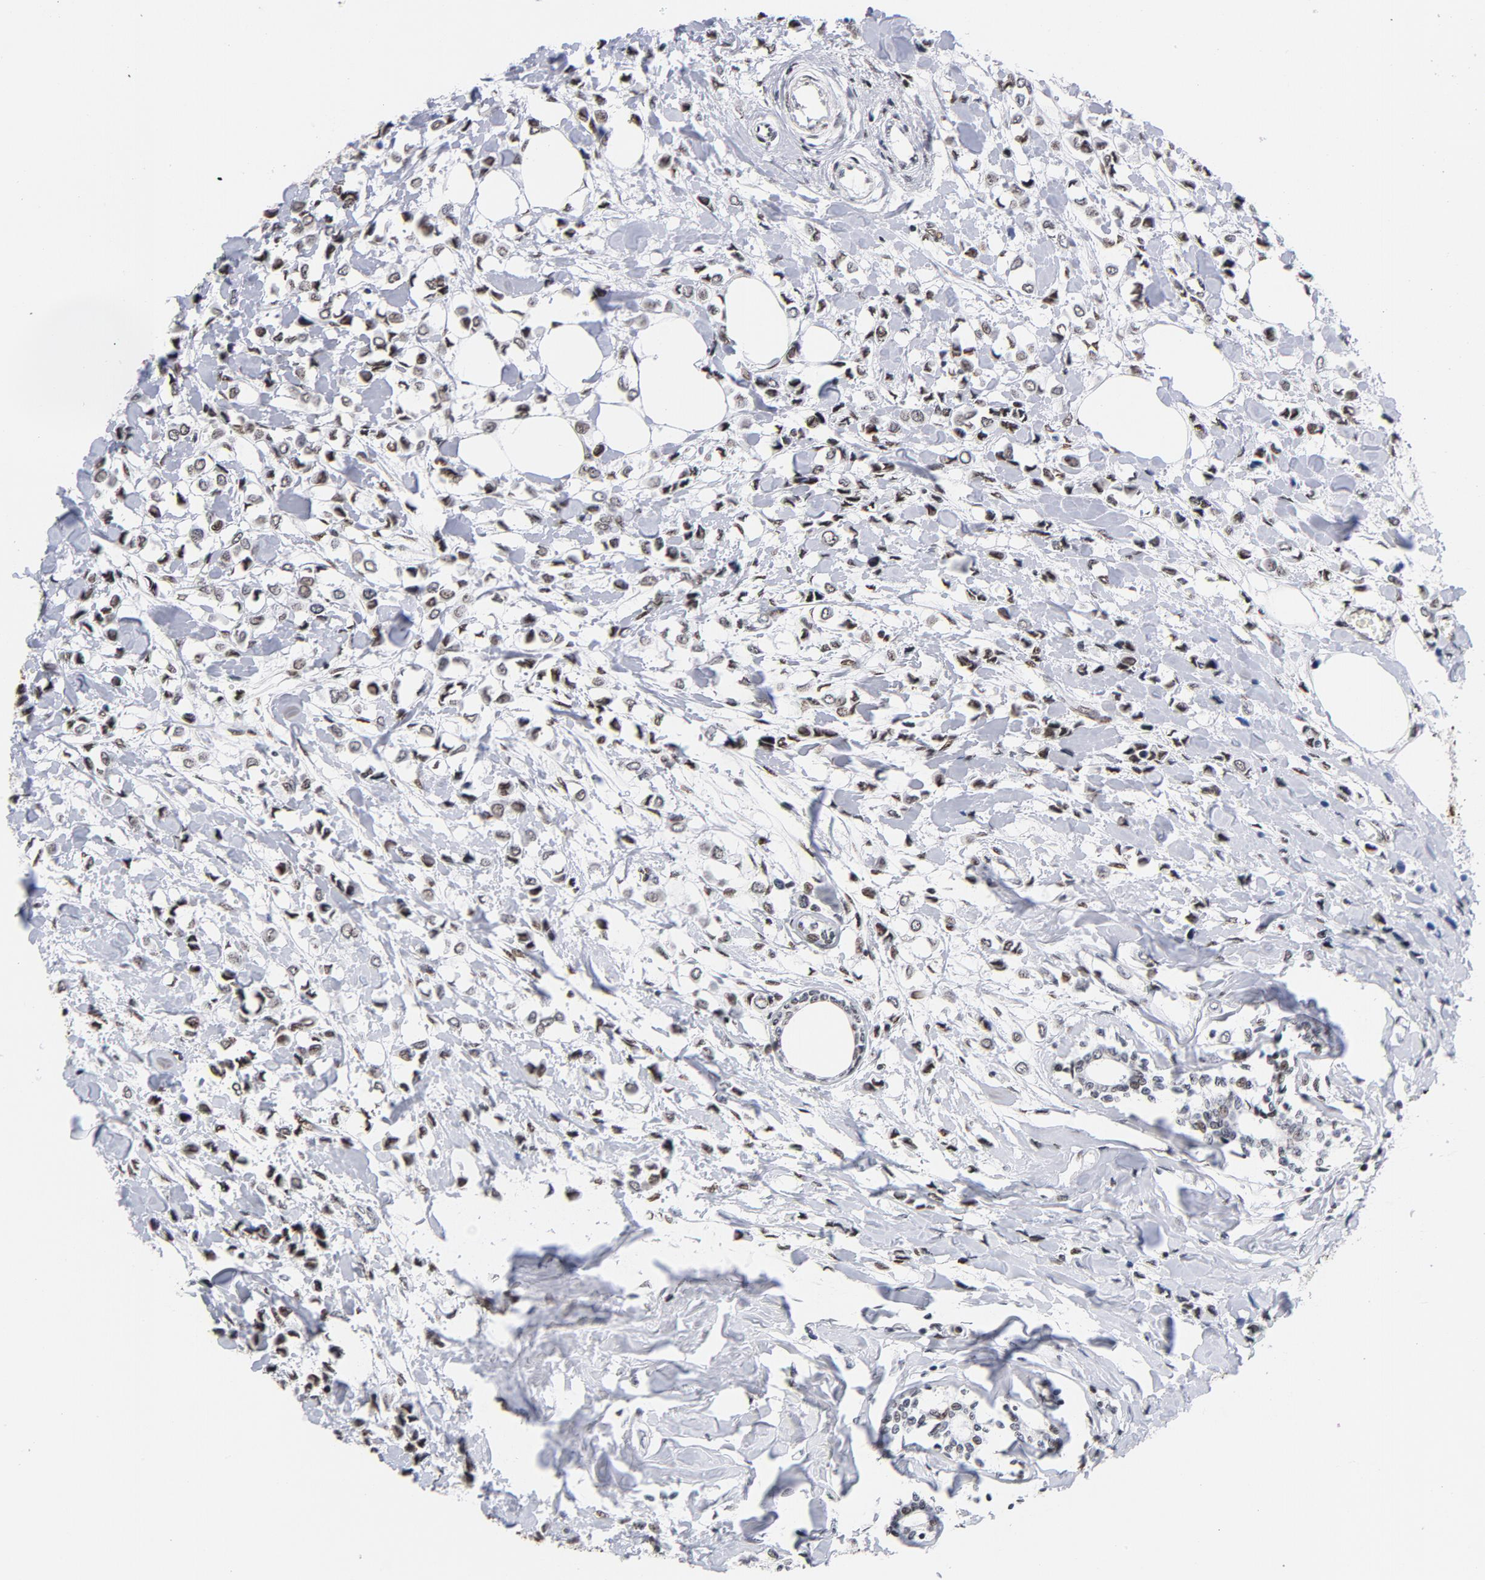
{"staining": {"intensity": "moderate", "quantity": ">75%", "location": "nuclear"}, "tissue": "breast cancer", "cell_type": "Tumor cells", "image_type": "cancer", "snomed": [{"axis": "morphology", "description": "Lobular carcinoma"}, {"axis": "topography", "description": "Breast"}], "caption": "Moderate nuclear protein positivity is identified in about >75% of tumor cells in breast cancer. (DAB (3,3'-diaminobenzidine) IHC with brightfield microscopy, high magnification).", "gene": "TOP2B", "patient": {"sex": "female", "age": 51}}